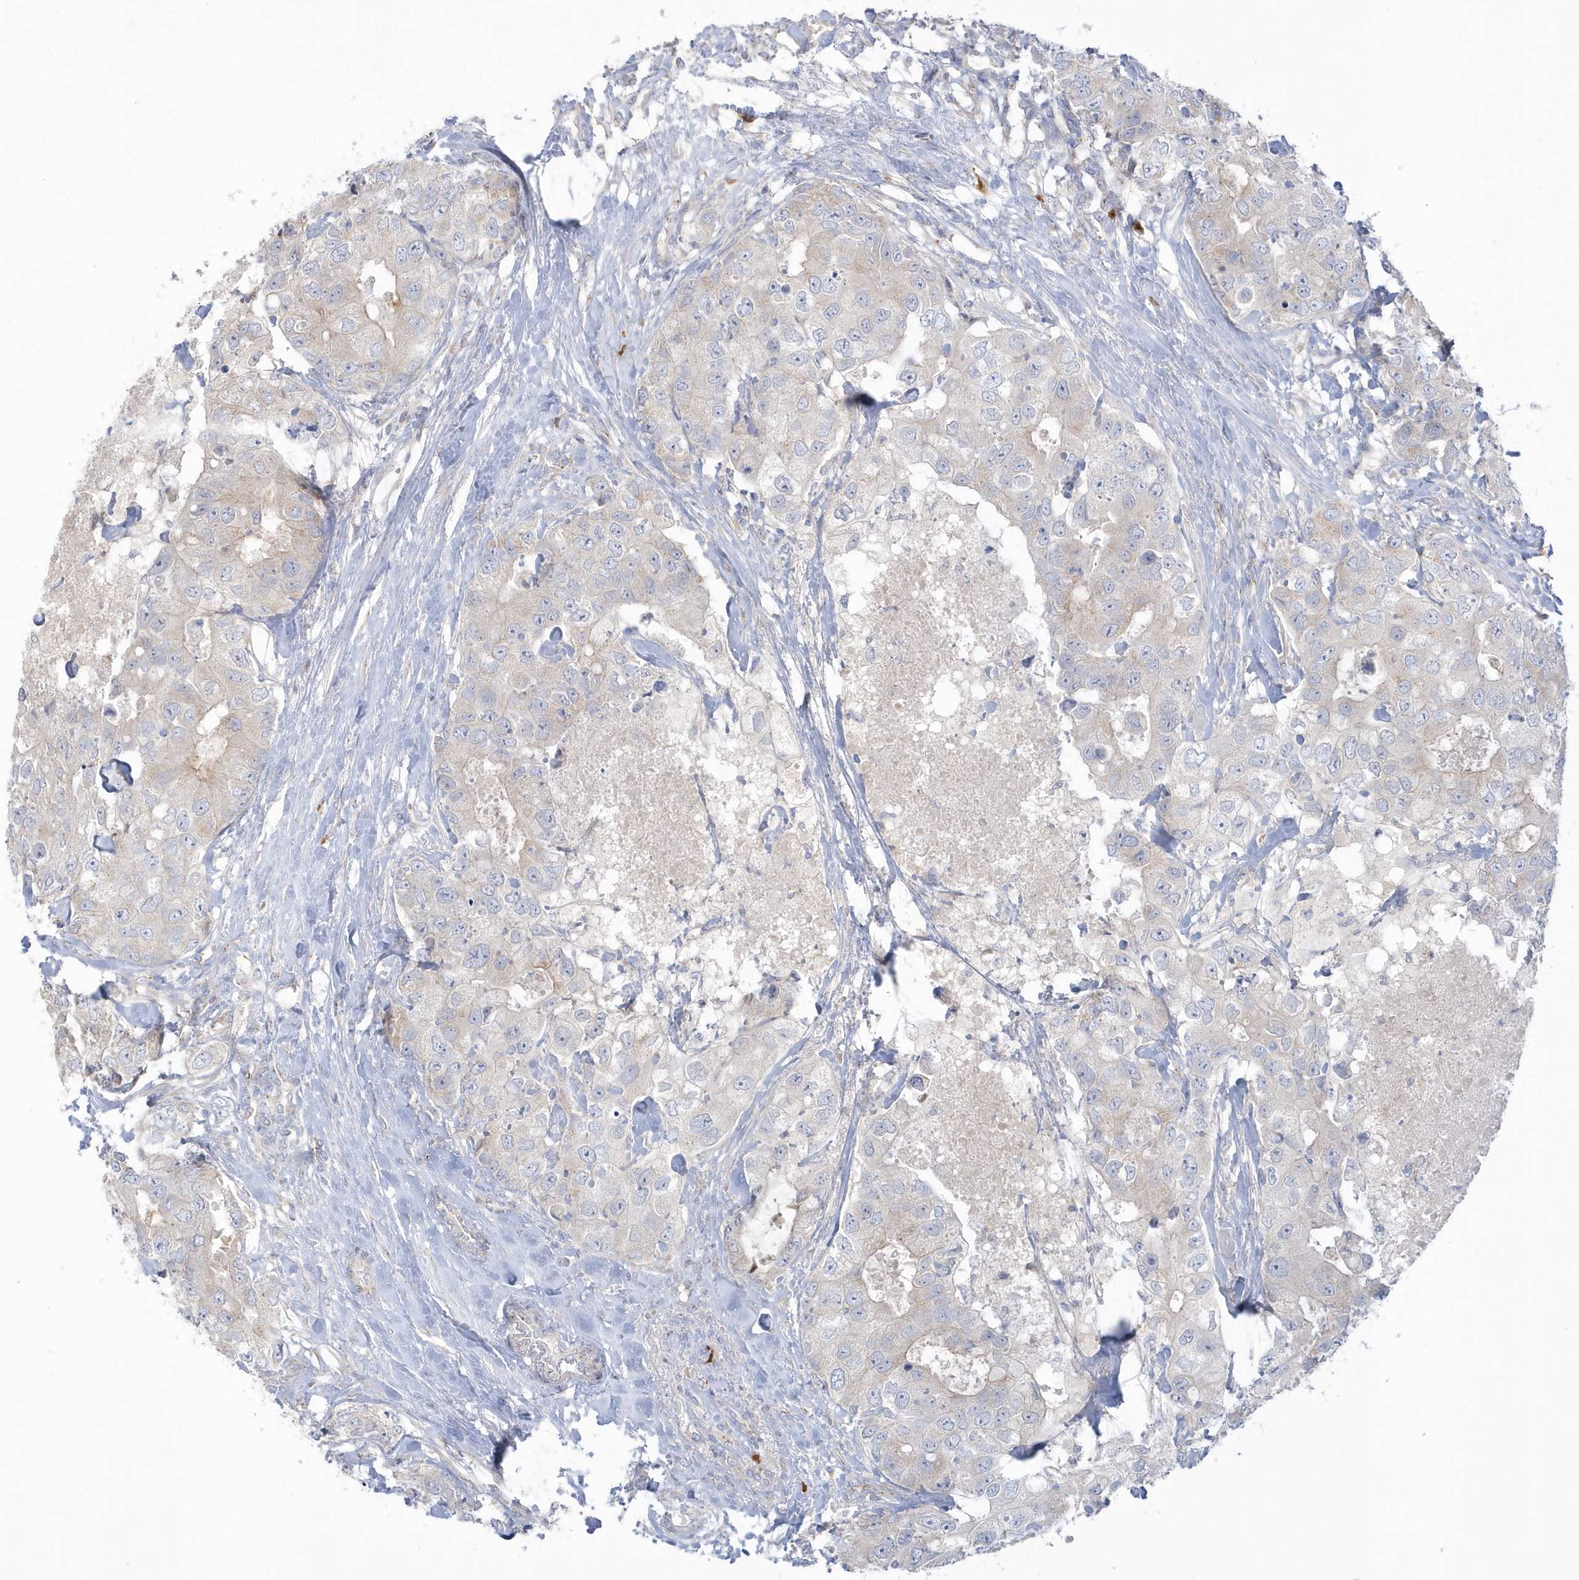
{"staining": {"intensity": "negative", "quantity": "none", "location": "none"}, "tissue": "breast cancer", "cell_type": "Tumor cells", "image_type": "cancer", "snomed": [{"axis": "morphology", "description": "Duct carcinoma"}, {"axis": "topography", "description": "Breast"}], "caption": "Tumor cells are negative for protein expression in human intraductal carcinoma (breast).", "gene": "SEMA3D", "patient": {"sex": "female", "age": 62}}